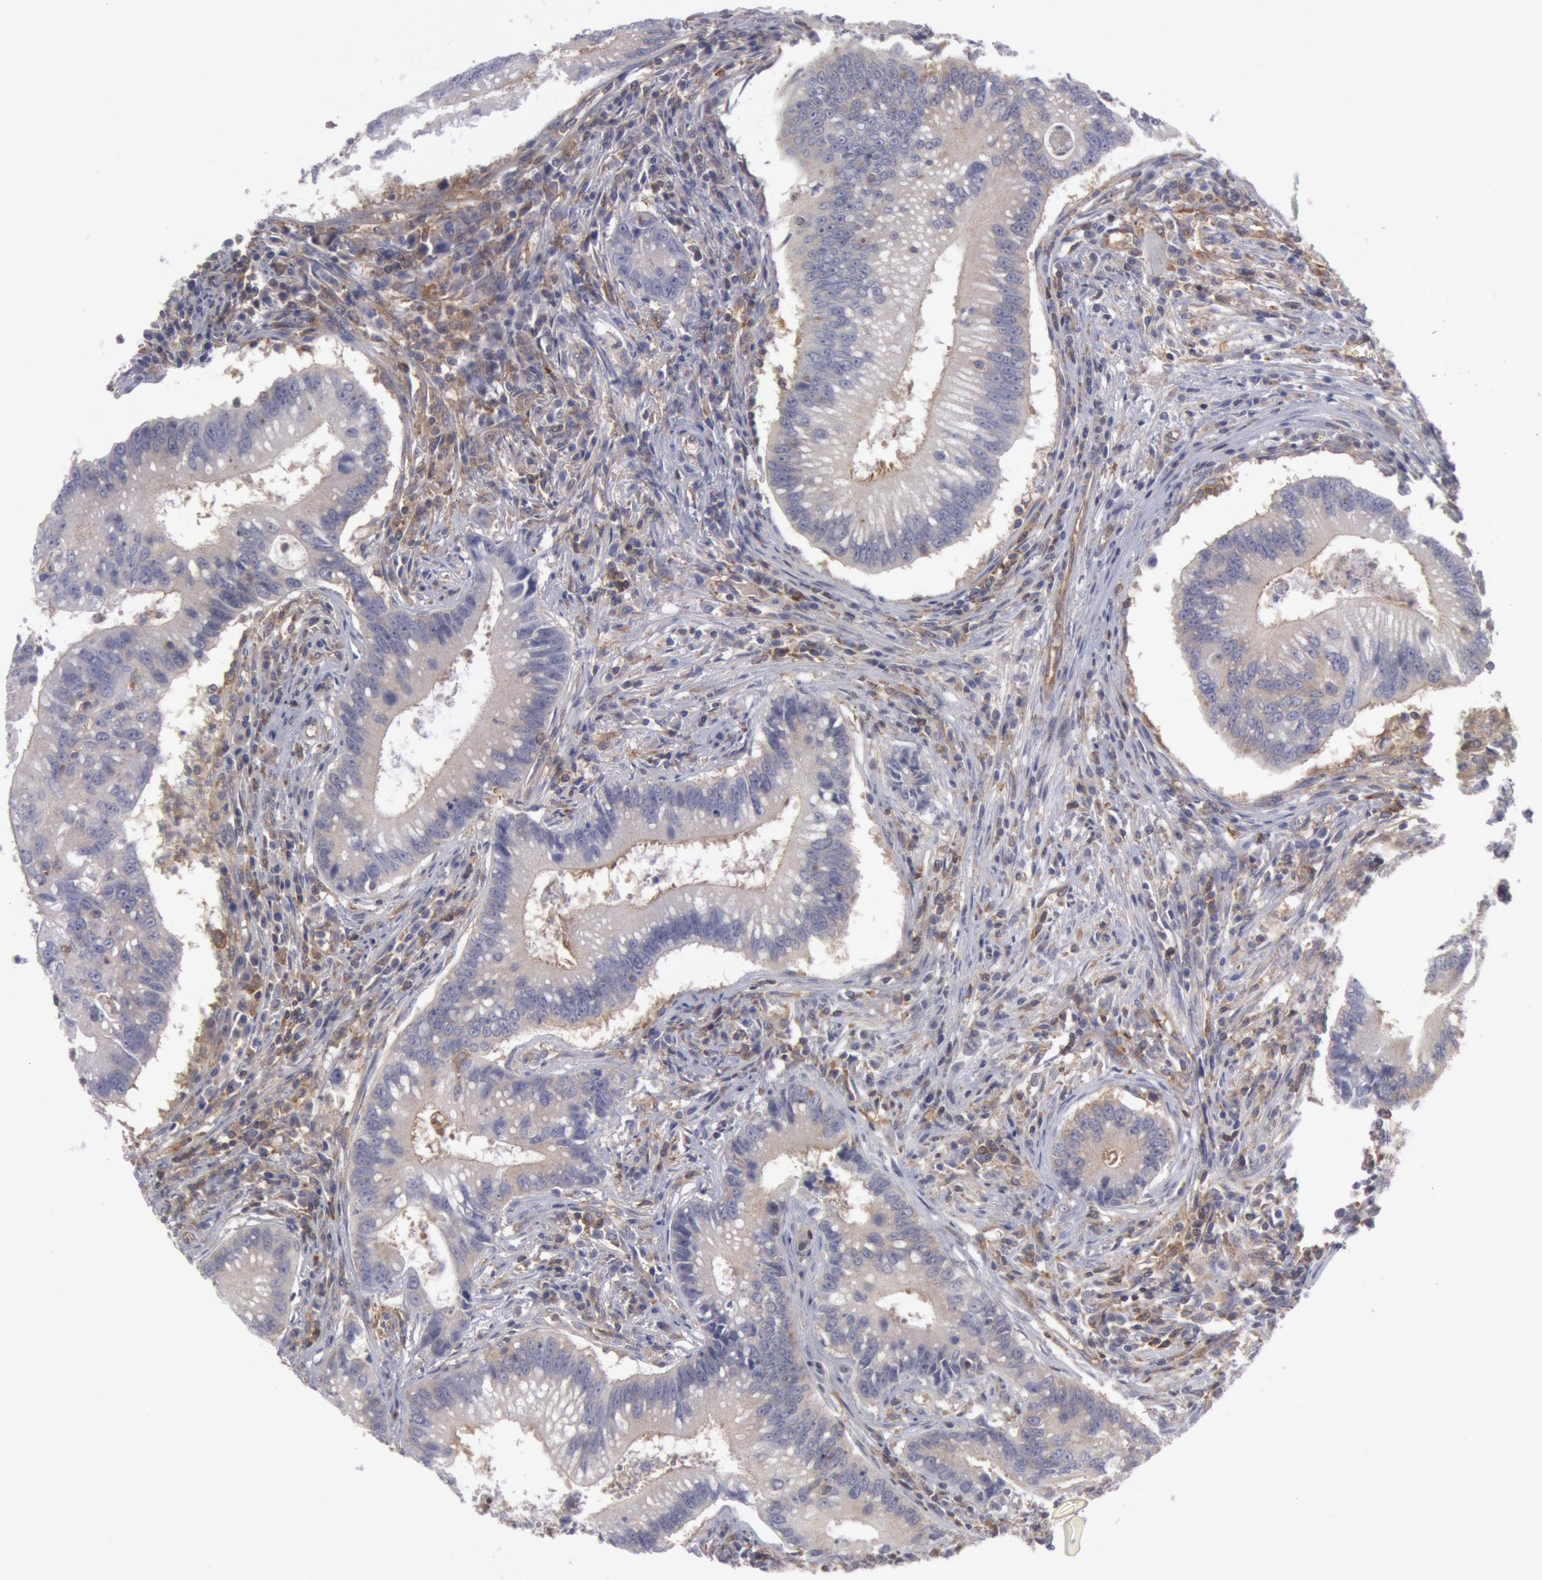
{"staining": {"intensity": "negative", "quantity": "none", "location": "none"}, "tissue": "colorectal cancer", "cell_type": "Tumor cells", "image_type": "cancer", "snomed": [{"axis": "morphology", "description": "Adenocarcinoma, NOS"}, {"axis": "topography", "description": "Rectum"}], "caption": "DAB immunohistochemical staining of colorectal cancer (adenocarcinoma) demonstrates no significant staining in tumor cells.", "gene": "IKBKB", "patient": {"sex": "female", "age": 81}}